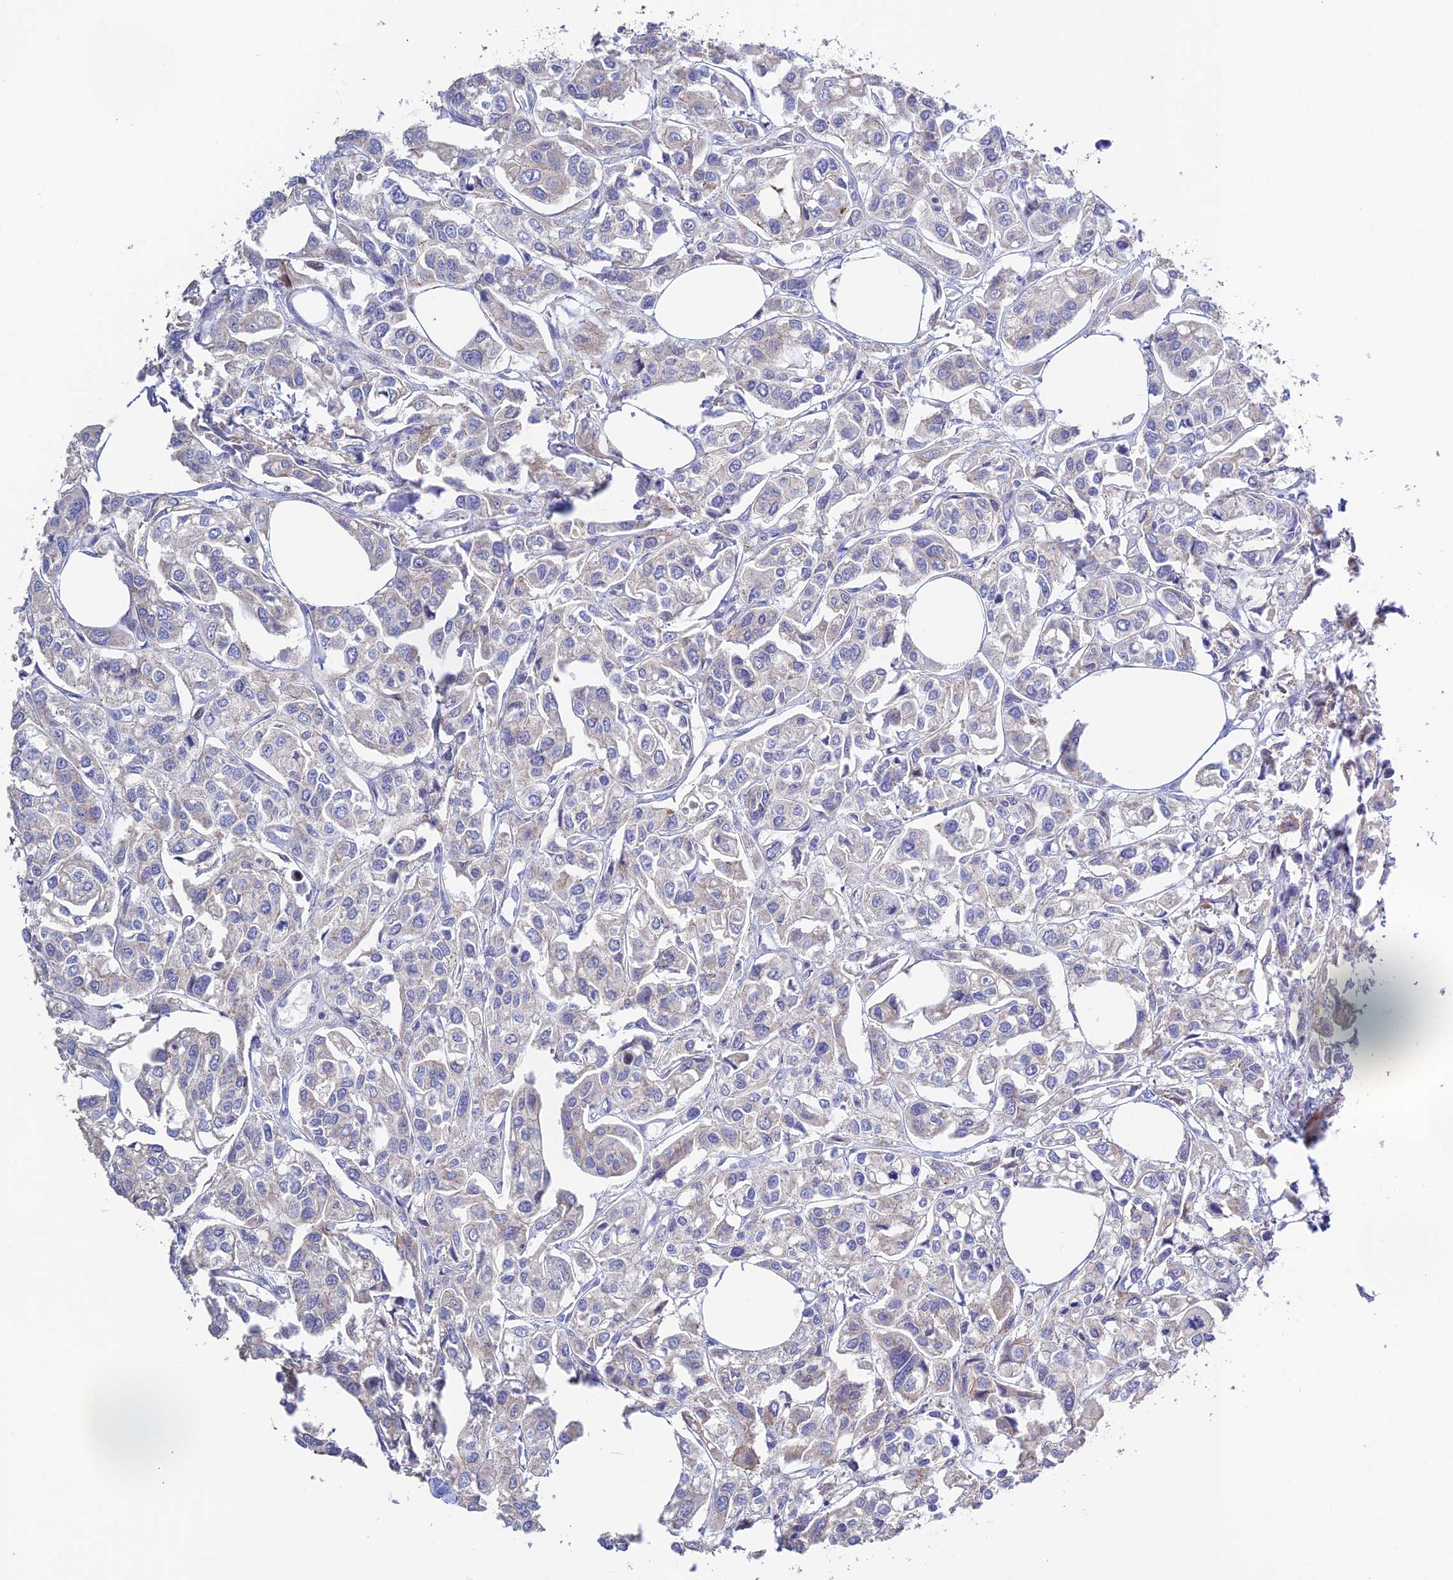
{"staining": {"intensity": "negative", "quantity": "none", "location": "none"}, "tissue": "urothelial cancer", "cell_type": "Tumor cells", "image_type": "cancer", "snomed": [{"axis": "morphology", "description": "Urothelial carcinoma, High grade"}, {"axis": "topography", "description": "Urinary bladder"}], "caption": "The IHC micrograph has no significant staining in tumor cells of urothelial cancer tissue.", "gene": "PRIM1", "patient": {"sex": "male", "age": 67}}